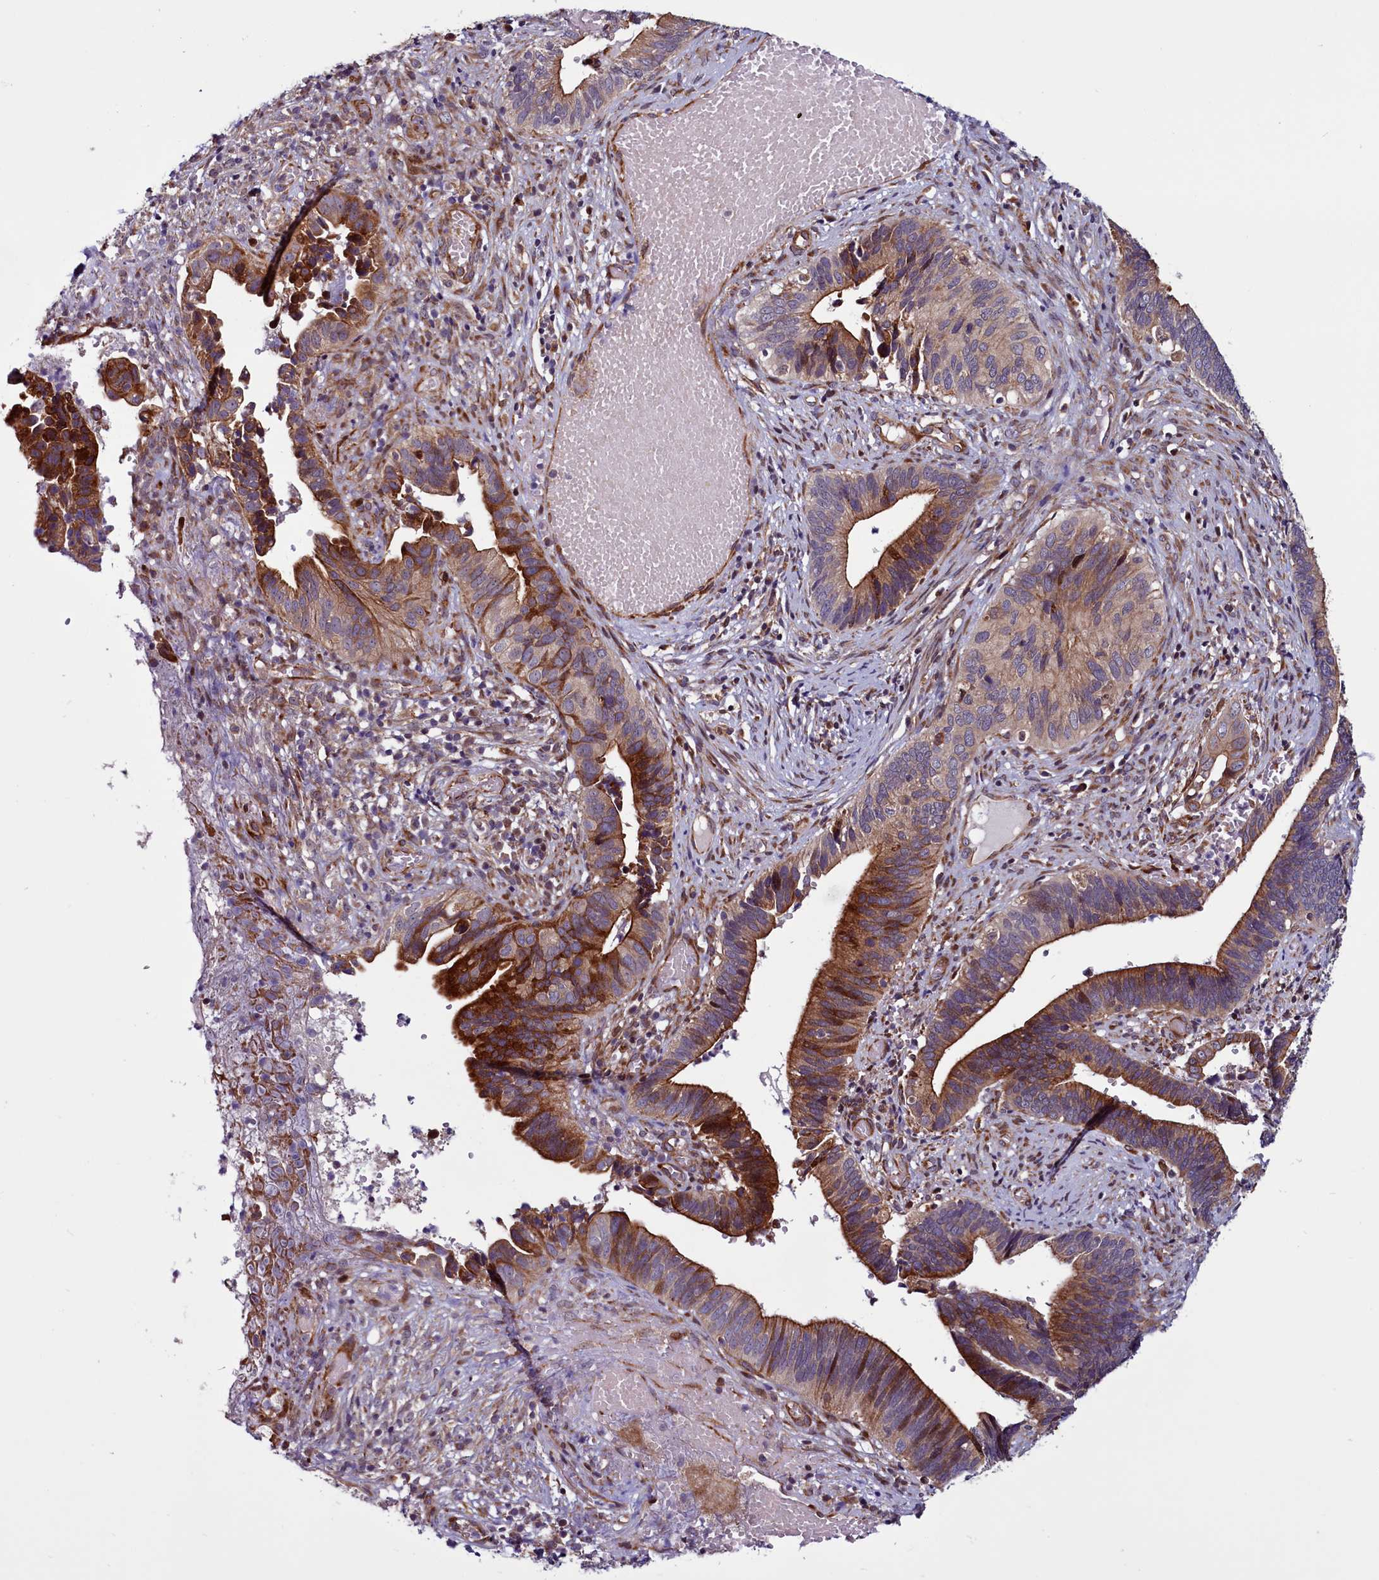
{"staining": {"intensity": "strong", "quantity": "25%-75%", "location": "cytoplasmic/membranous"}, "tissue": "cervical cancer", "cell_type": "Tumor cells", "image_type": "cancer", "snomed": [{"axis": "morphology", "description": "Adenocarcinoma, NOS"}, {"axis": "topography", "description": "Cervix"}], "caption": "Cervical adenocarcinoma stained with a brown dye demonstrates strong cytoplasmic/membranous positive expression in about 25%-75% of tumor cells.", "gene": "MCRIP1", "patient": {"sex": "female", "age": 42}}